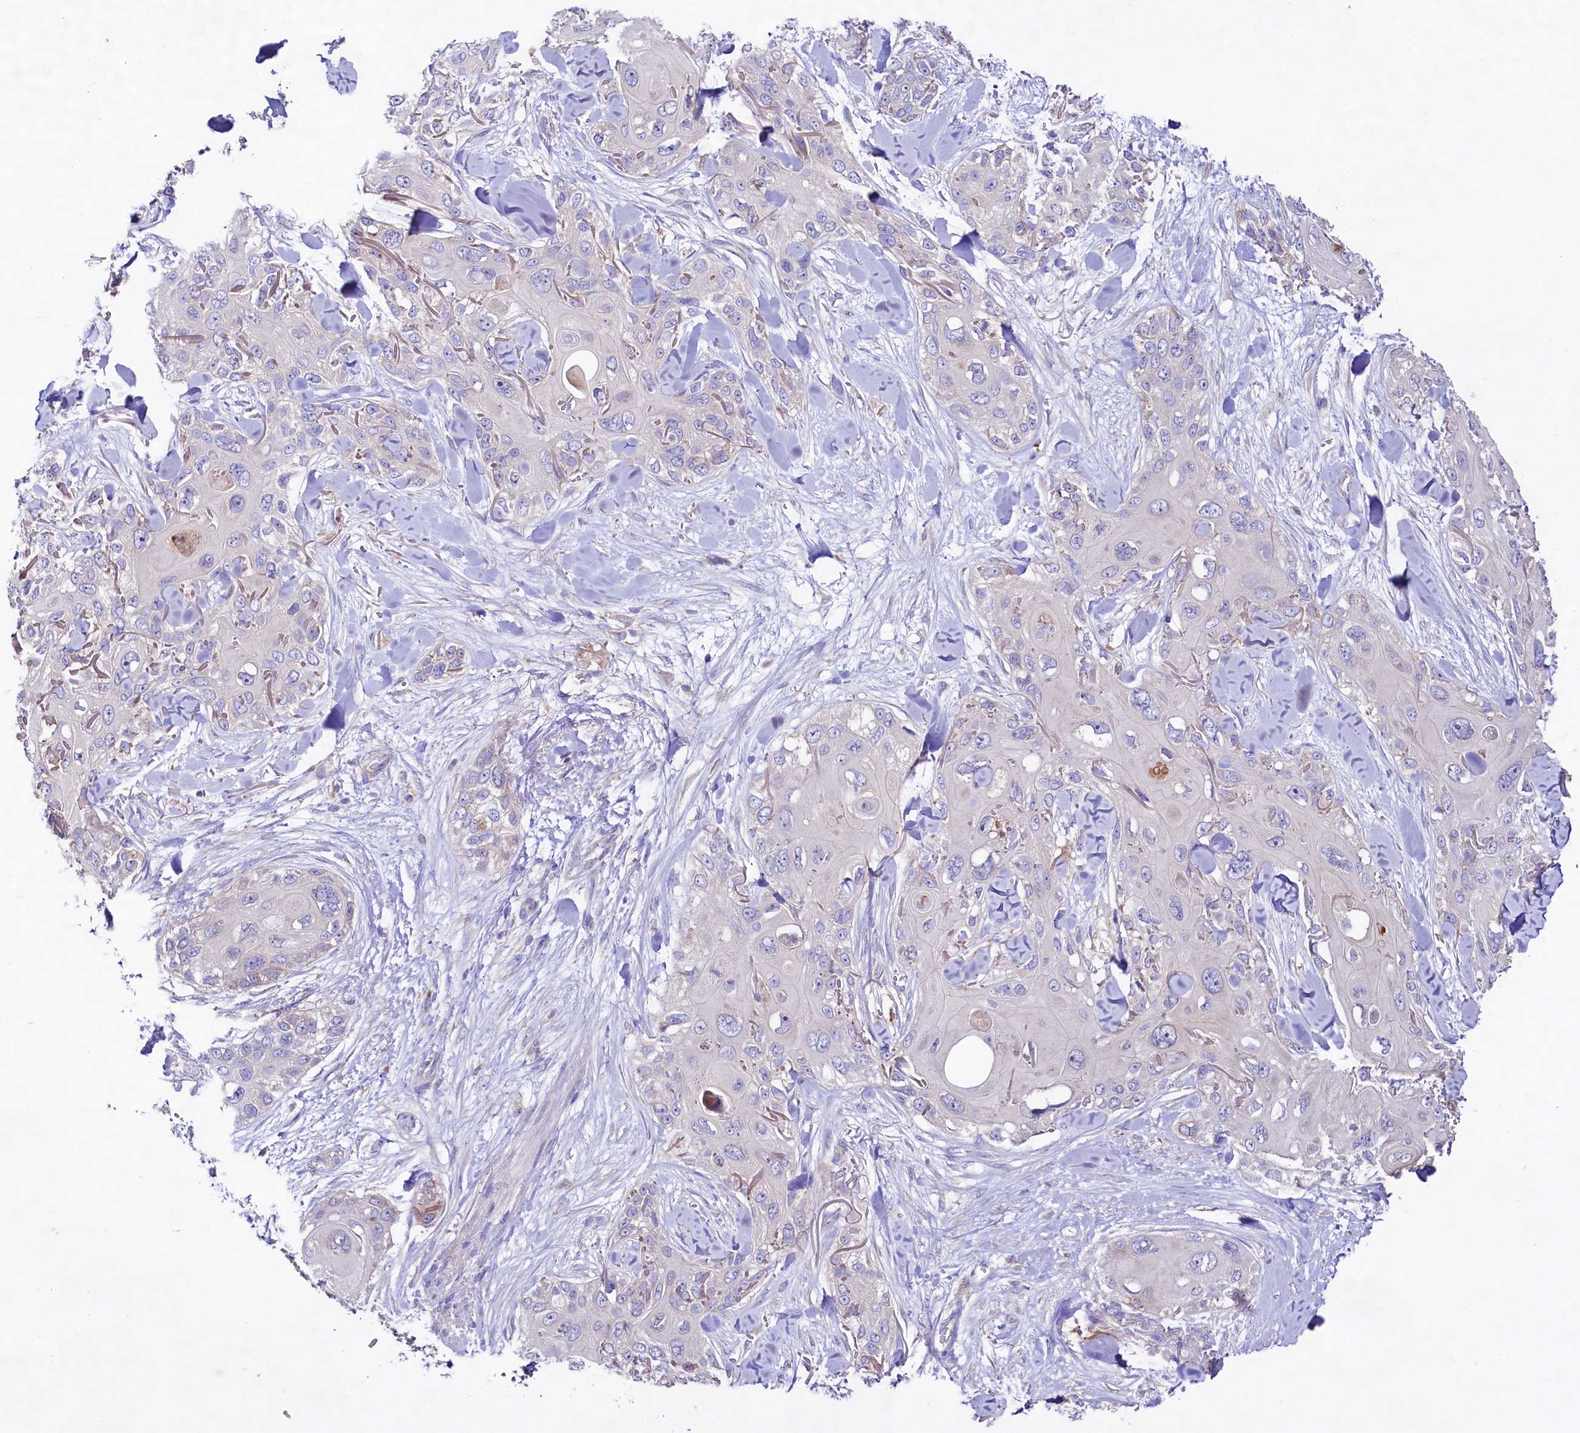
{"staining": {"intensity": "negative", "quantity": "none", "location": "none"}, "tissue": "skin cancer", "cell_type": "Tumor cells", "image_type": "cancer", "snomed": [{"axis": "morphology", "description": "Normal tissue, NOS"}, {"axis": "morphology", "description": "Squamous cell carcinoma, NOS"}, {"axis": "topography", "description": "Skin"}], "caption": "IHC of squamous cell carcinoma (skin) shows no staining in tumor cells.", "gene": "DMXL2", "patient": {"sex": "male", "age": 72}}